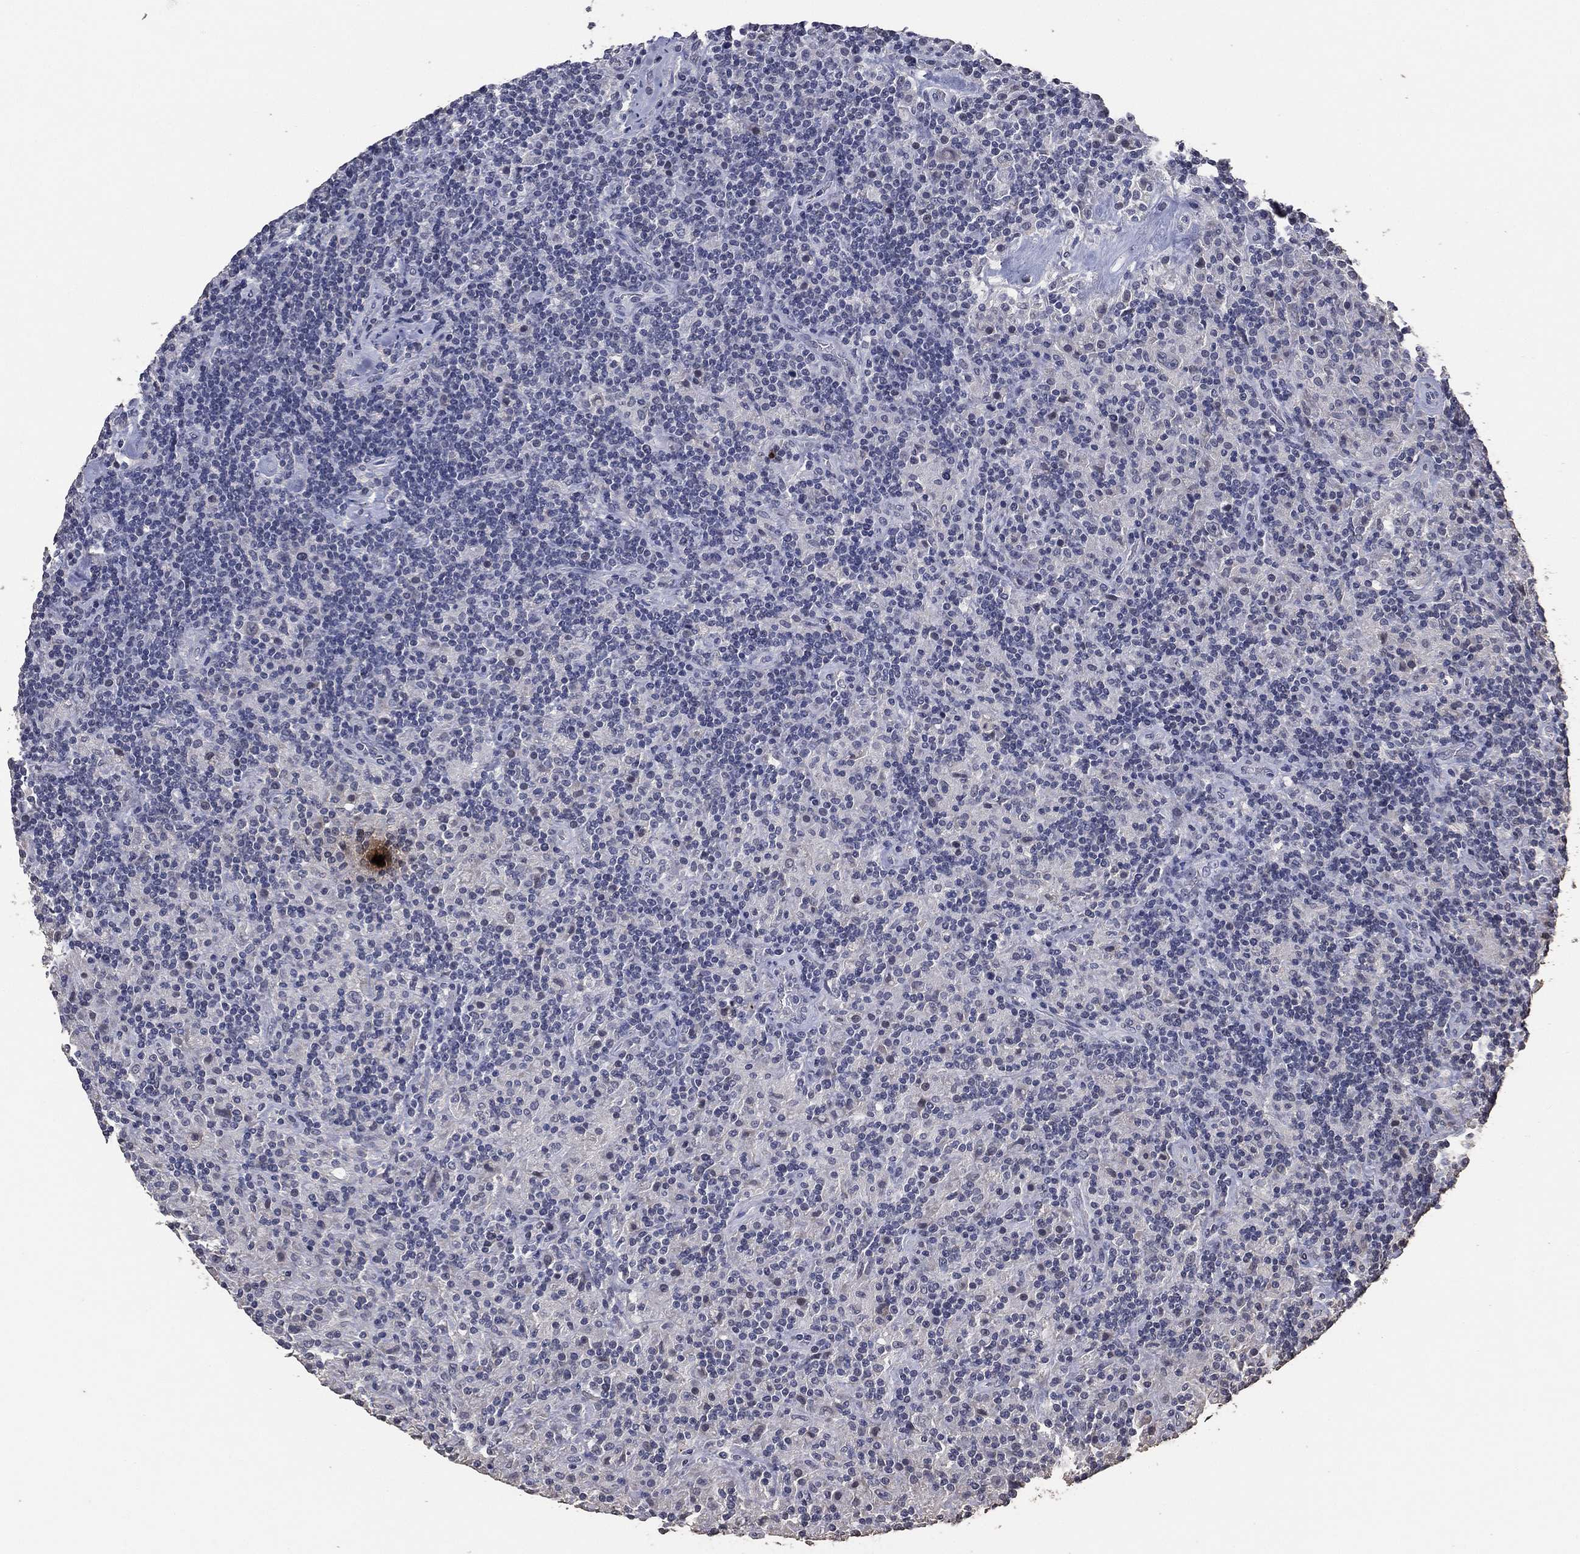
{"staining": {"intensity": "negative", "quantity": "none", "location": "none"}, "tissue": "lymphoma", "cell_type": "Tumor cells", "image_type": "cancer", "snomed": [{"axis": "morphology", "description": "Hodgkin's disease, NOS"}, {"axis": "topography", "description": "Lymph node"}], "caption": "A photomicrograph of Hodgkin's disease stained for a protein reveals no brown staining in tumor cells.", "gene": "DSG1", "patient": {"sex": "male", "age": 70}}